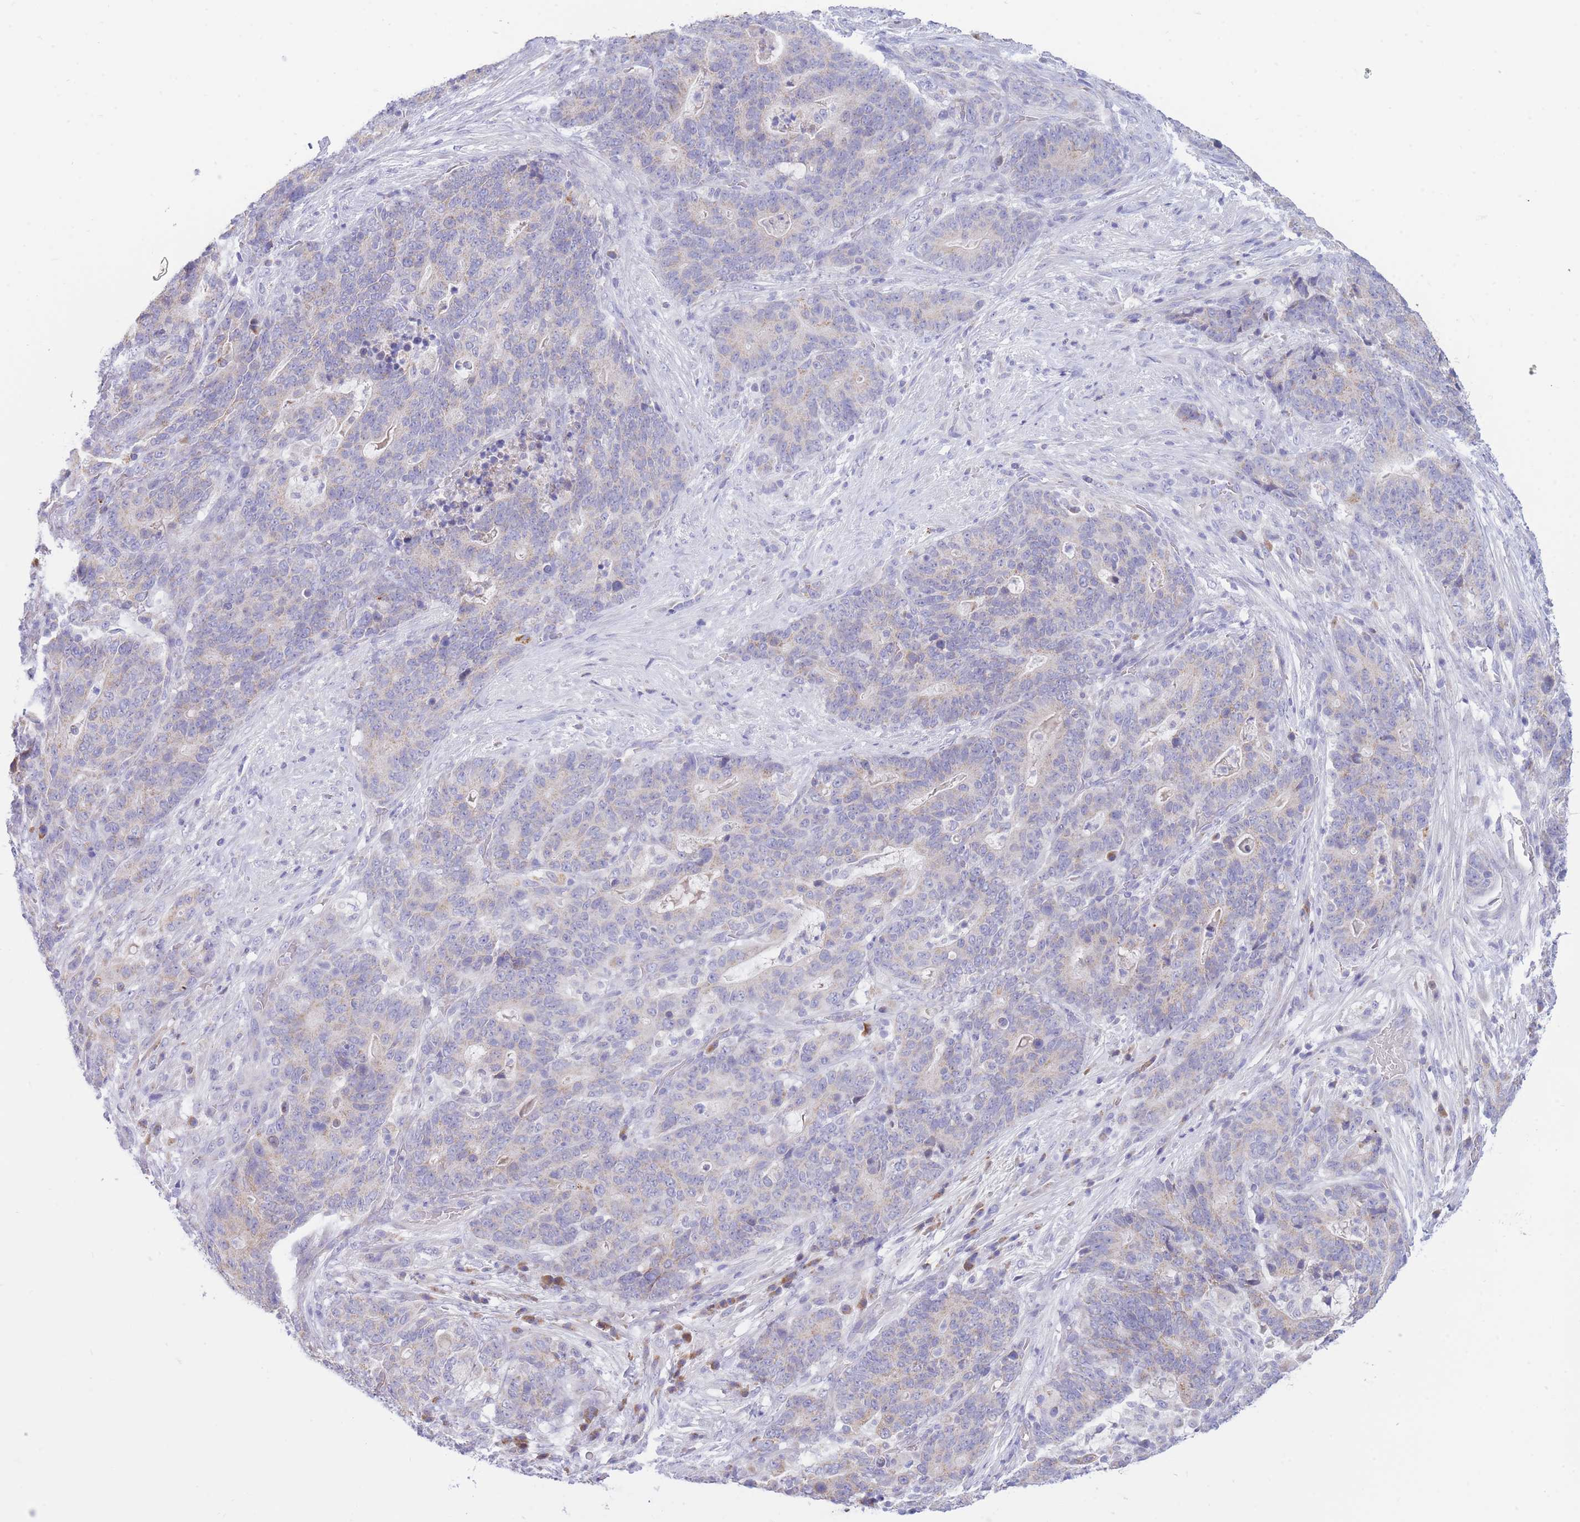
{"staining": {"intensity": "negative", "quantity": "none", "location": "none"}, "tissue": "stomach cancer", "cell_type": "Tumor cells", "image_type": "cancer", "snomed": [{"axis": "morphology", "description": "Normal tissue, NOS"}, {"axis": "morphology", "description": "Adenocarcinoma, NOS"}, {"axis": "topography", "description": "Stomach"}], "caption": "A photomicrograph of human stomach adenocarcinoma is negative for staining in tumor cells.", "gene": "NANP", "patient": {"sex": "female", "age": 64}}